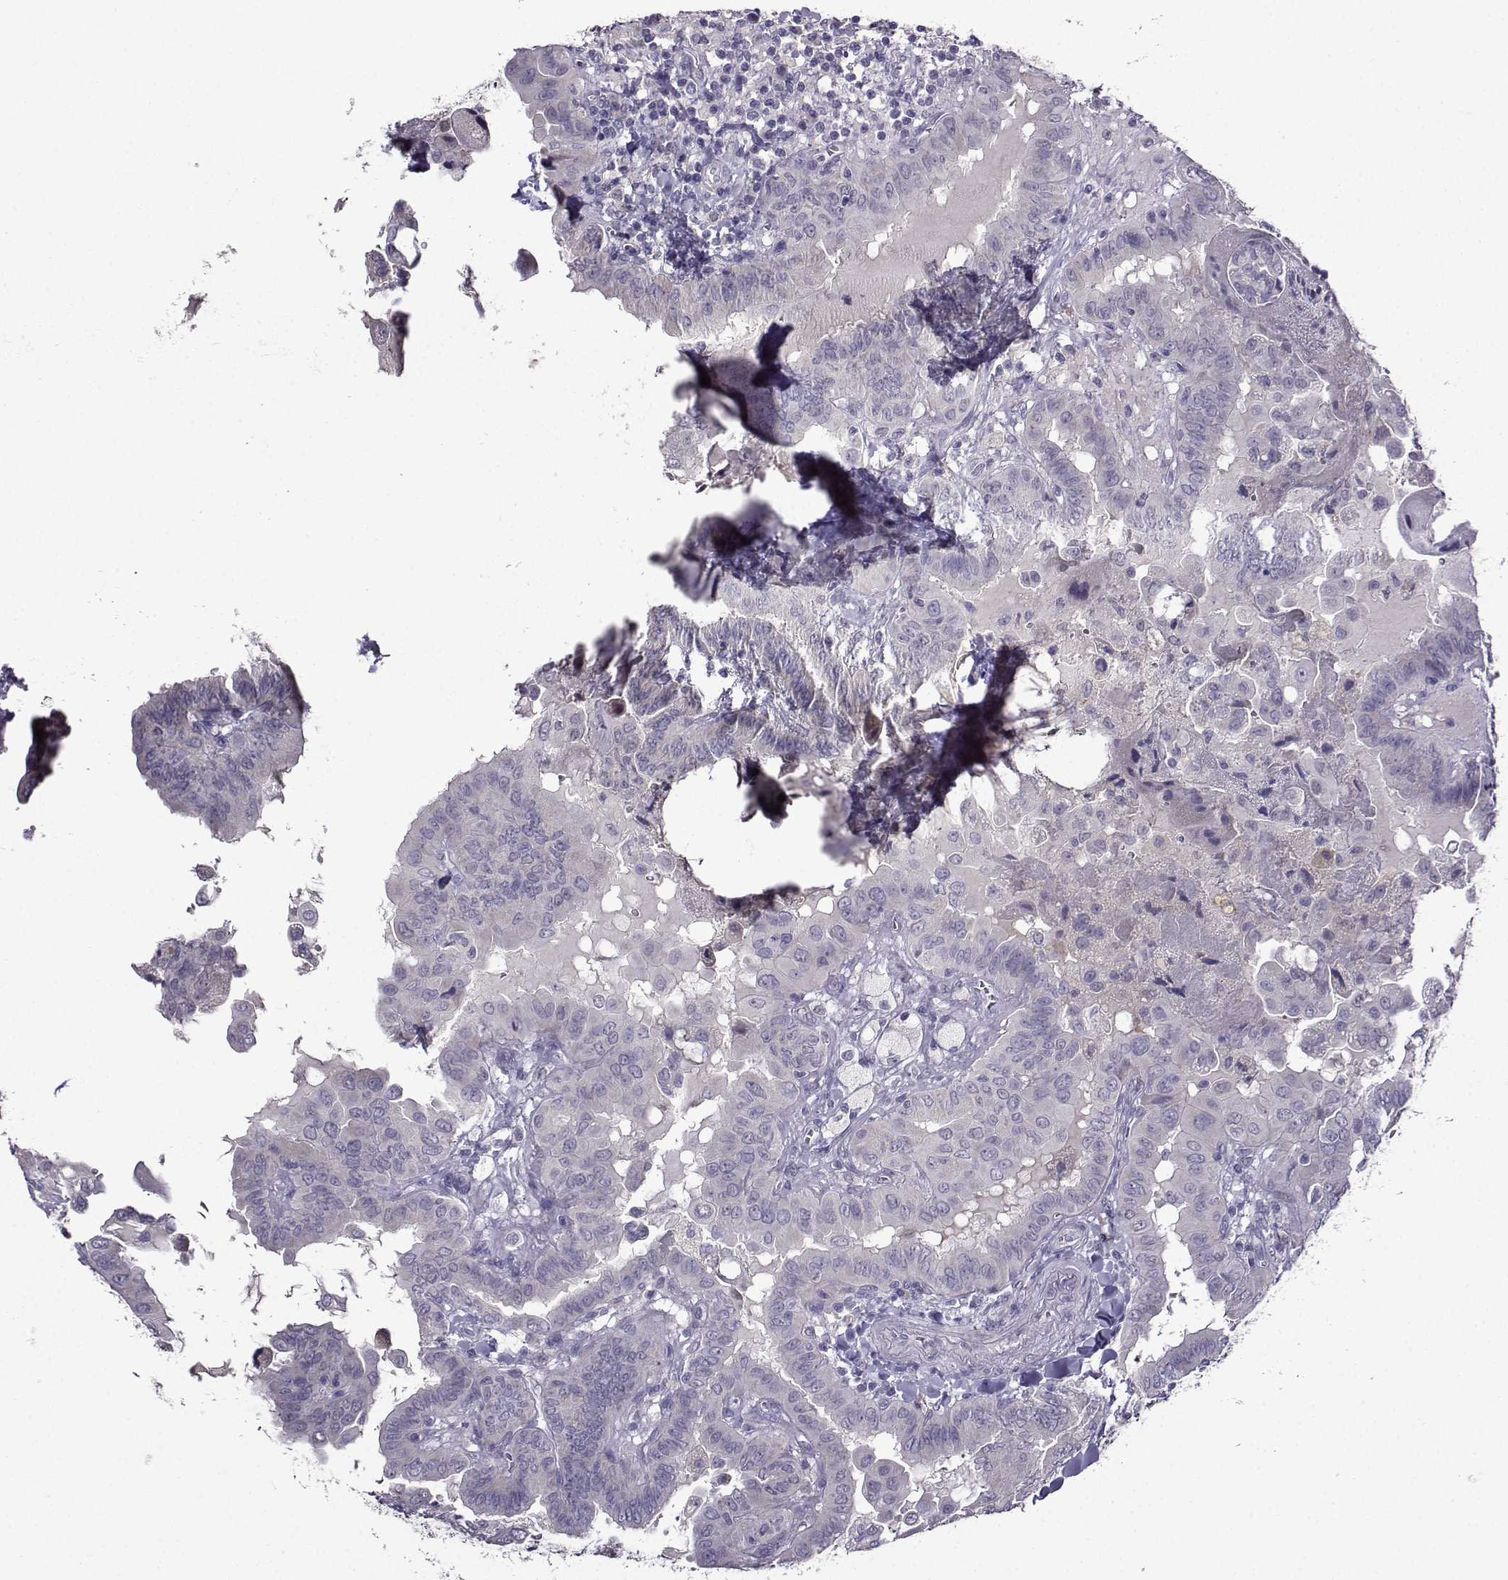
{"staining": {"intensity": "negative", "quantity": "none", "location": "none"}, "tissue": "thyroid cancer", "cell_type": "Tumor cells", "image_type": "cancer", "snomed": [{"axis": "morphology", "description": "Papillary adenocarcinoma, NOS"}, {"axis": "topography", "description": "Thyroid gland"}], "caption": "DAB (3,3'-diaminobenzidine) immunohistochemical staining of thyroid cancer displays no significant positivity in tumor cells. (DAB (3,3'-diaminobenzidine) IHC, high magnification).", "gene": "CRYBB1", "patient": {"sex": "female", "age": 37}}